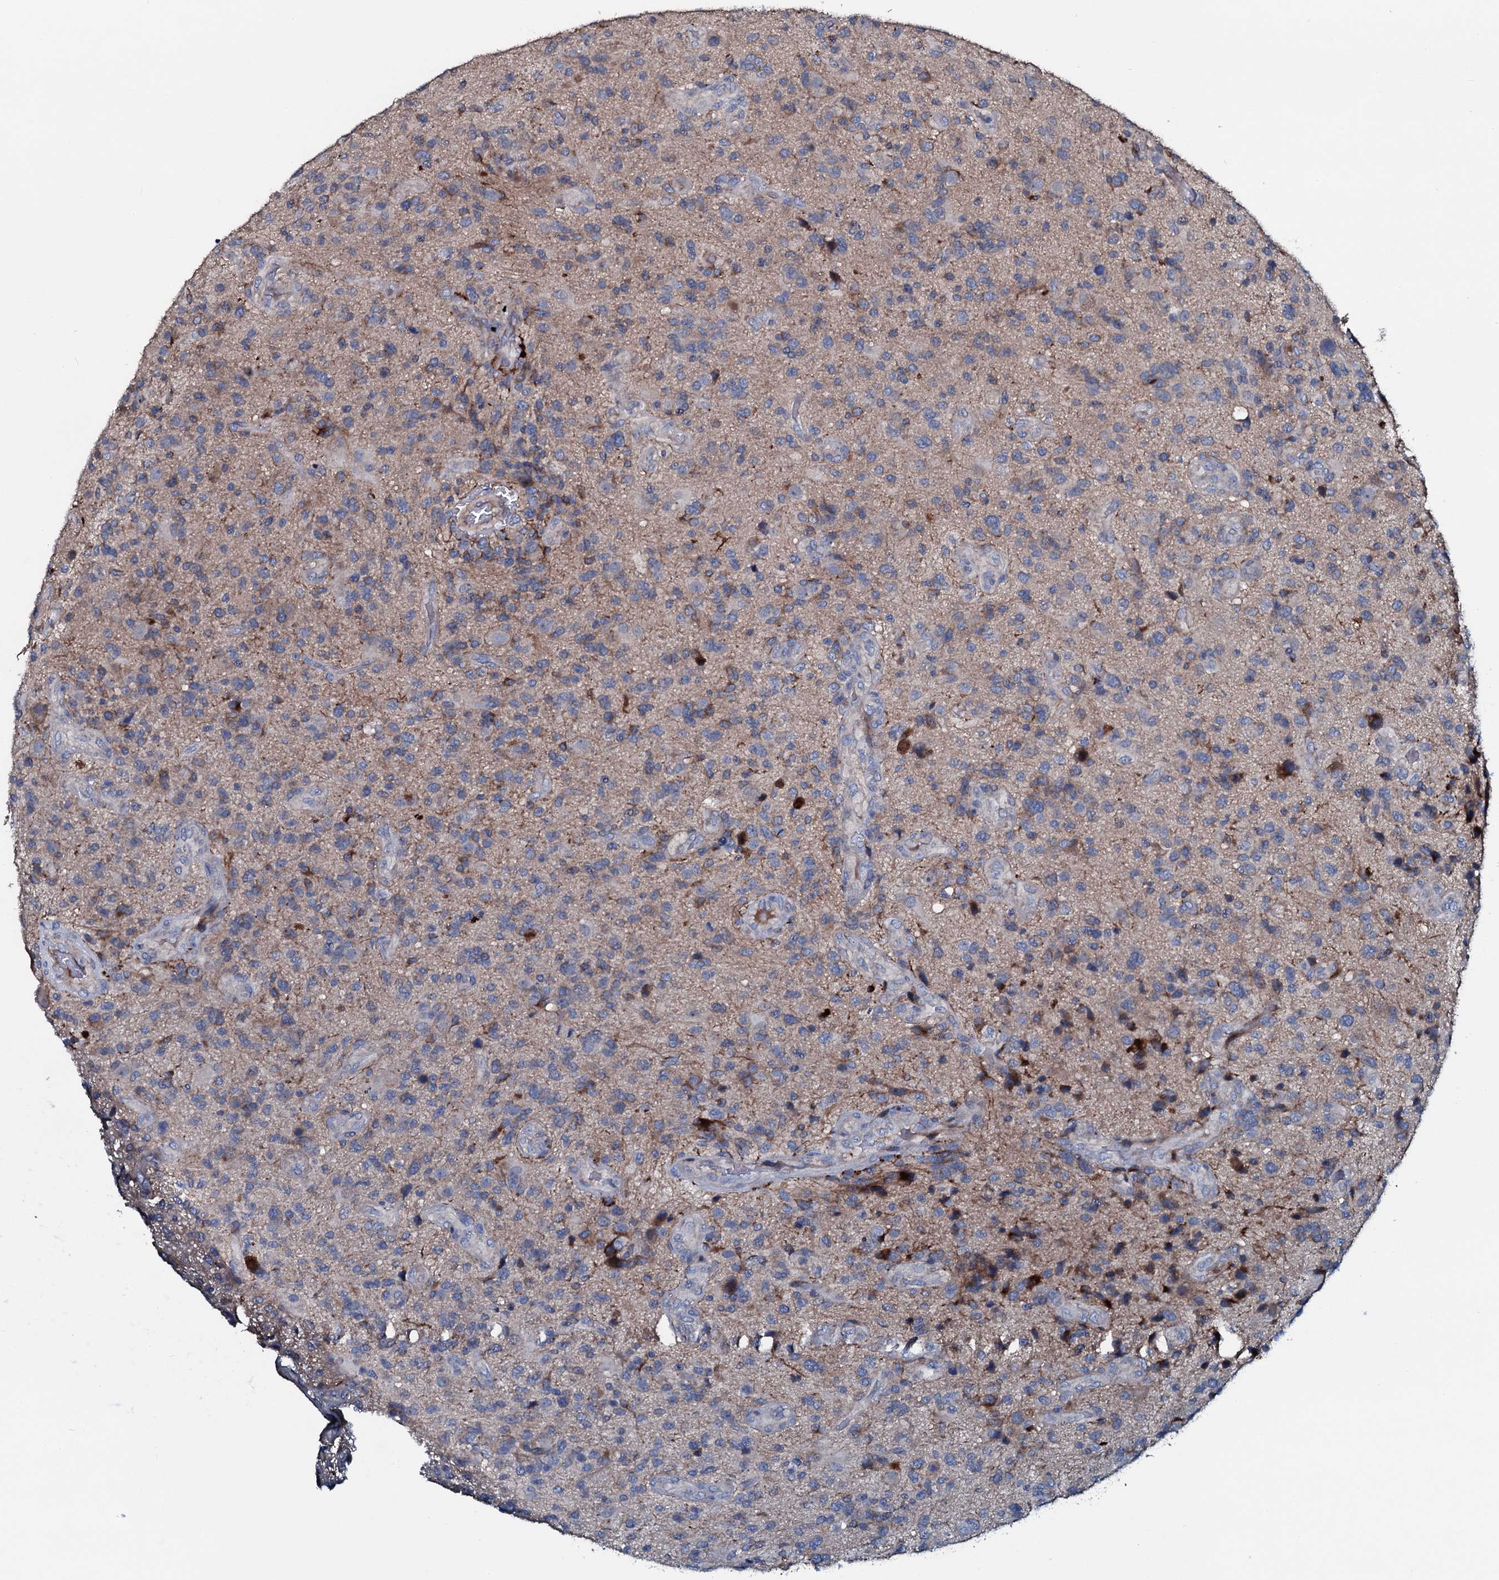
{"staining": {"intensity": "negative", "quantity": "none", "location": "none"}, "tissue": "glioma", "cell_type": "Tumor cells", "image_type": "cancer", "snomed": [{"axis": "morphology", "description": "Glioma, malignant, High grade"}, {"axis": "topography", "description": "Brain"}], "caption": "Human glioma stained for a protein using IHC shows no staining in tumor cells.", "gene": "IL12B", "patient": {"sex": "male", "age": 47}}